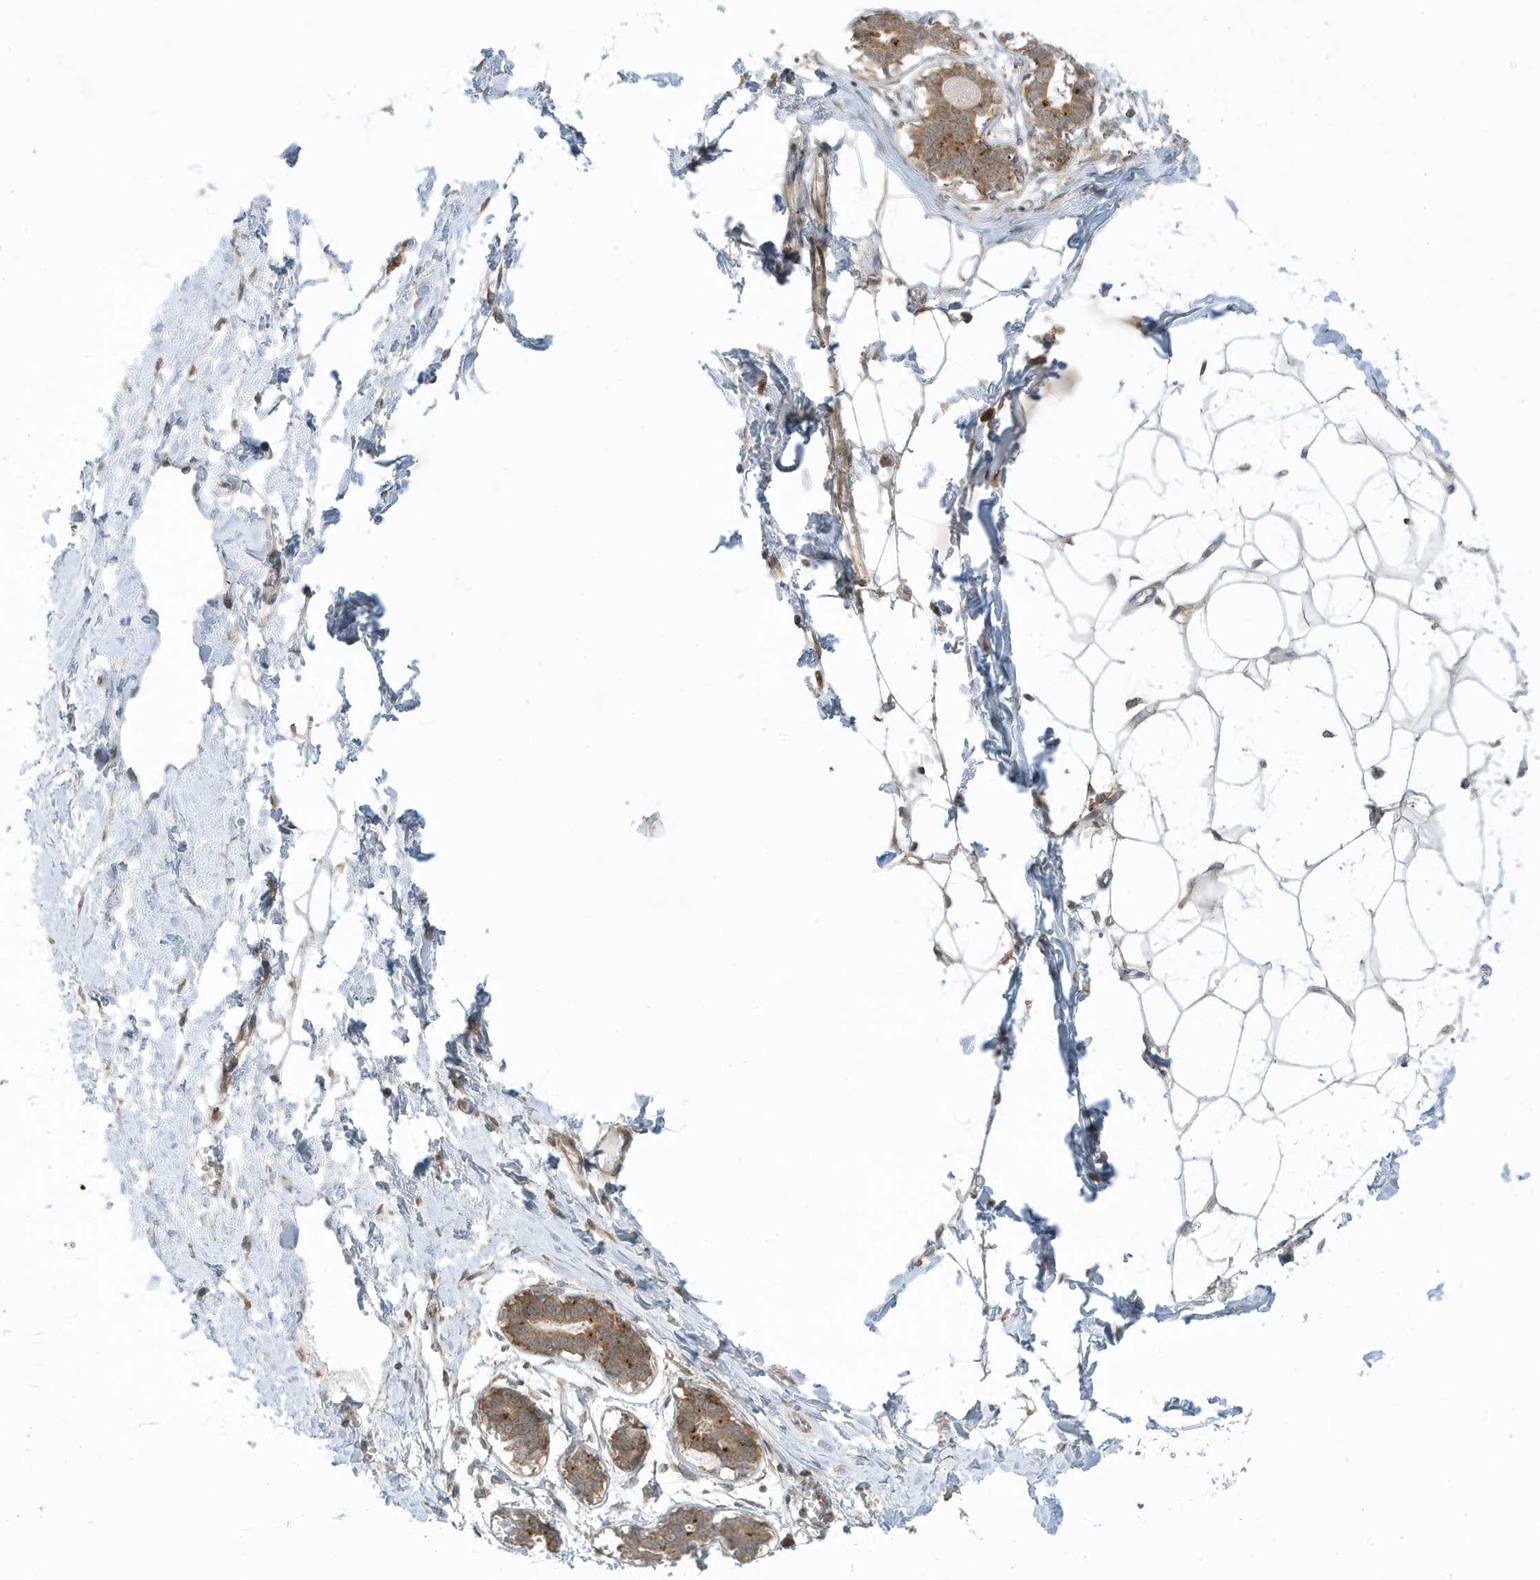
{"staining": {"intensity": "negative", "quantity": "none", "location": "none"}, "tissue": "breast", "cell_type": "Adipocytes", "image_type": "normal", "snomed": [{"axis": "morphology", "description": "Normal tissue, NOS"}, {"axis": "topography", "description": "Breast"}], "caption": "This is a histopathology image of IHC staining of unremarkable breast, which shows no staining in adipocytes. (DAB immunohistochemistry (IHC) with hematoxylin counter stain).", "gene": "DHX36", "patient": {"sex": "female", "age": 27}}